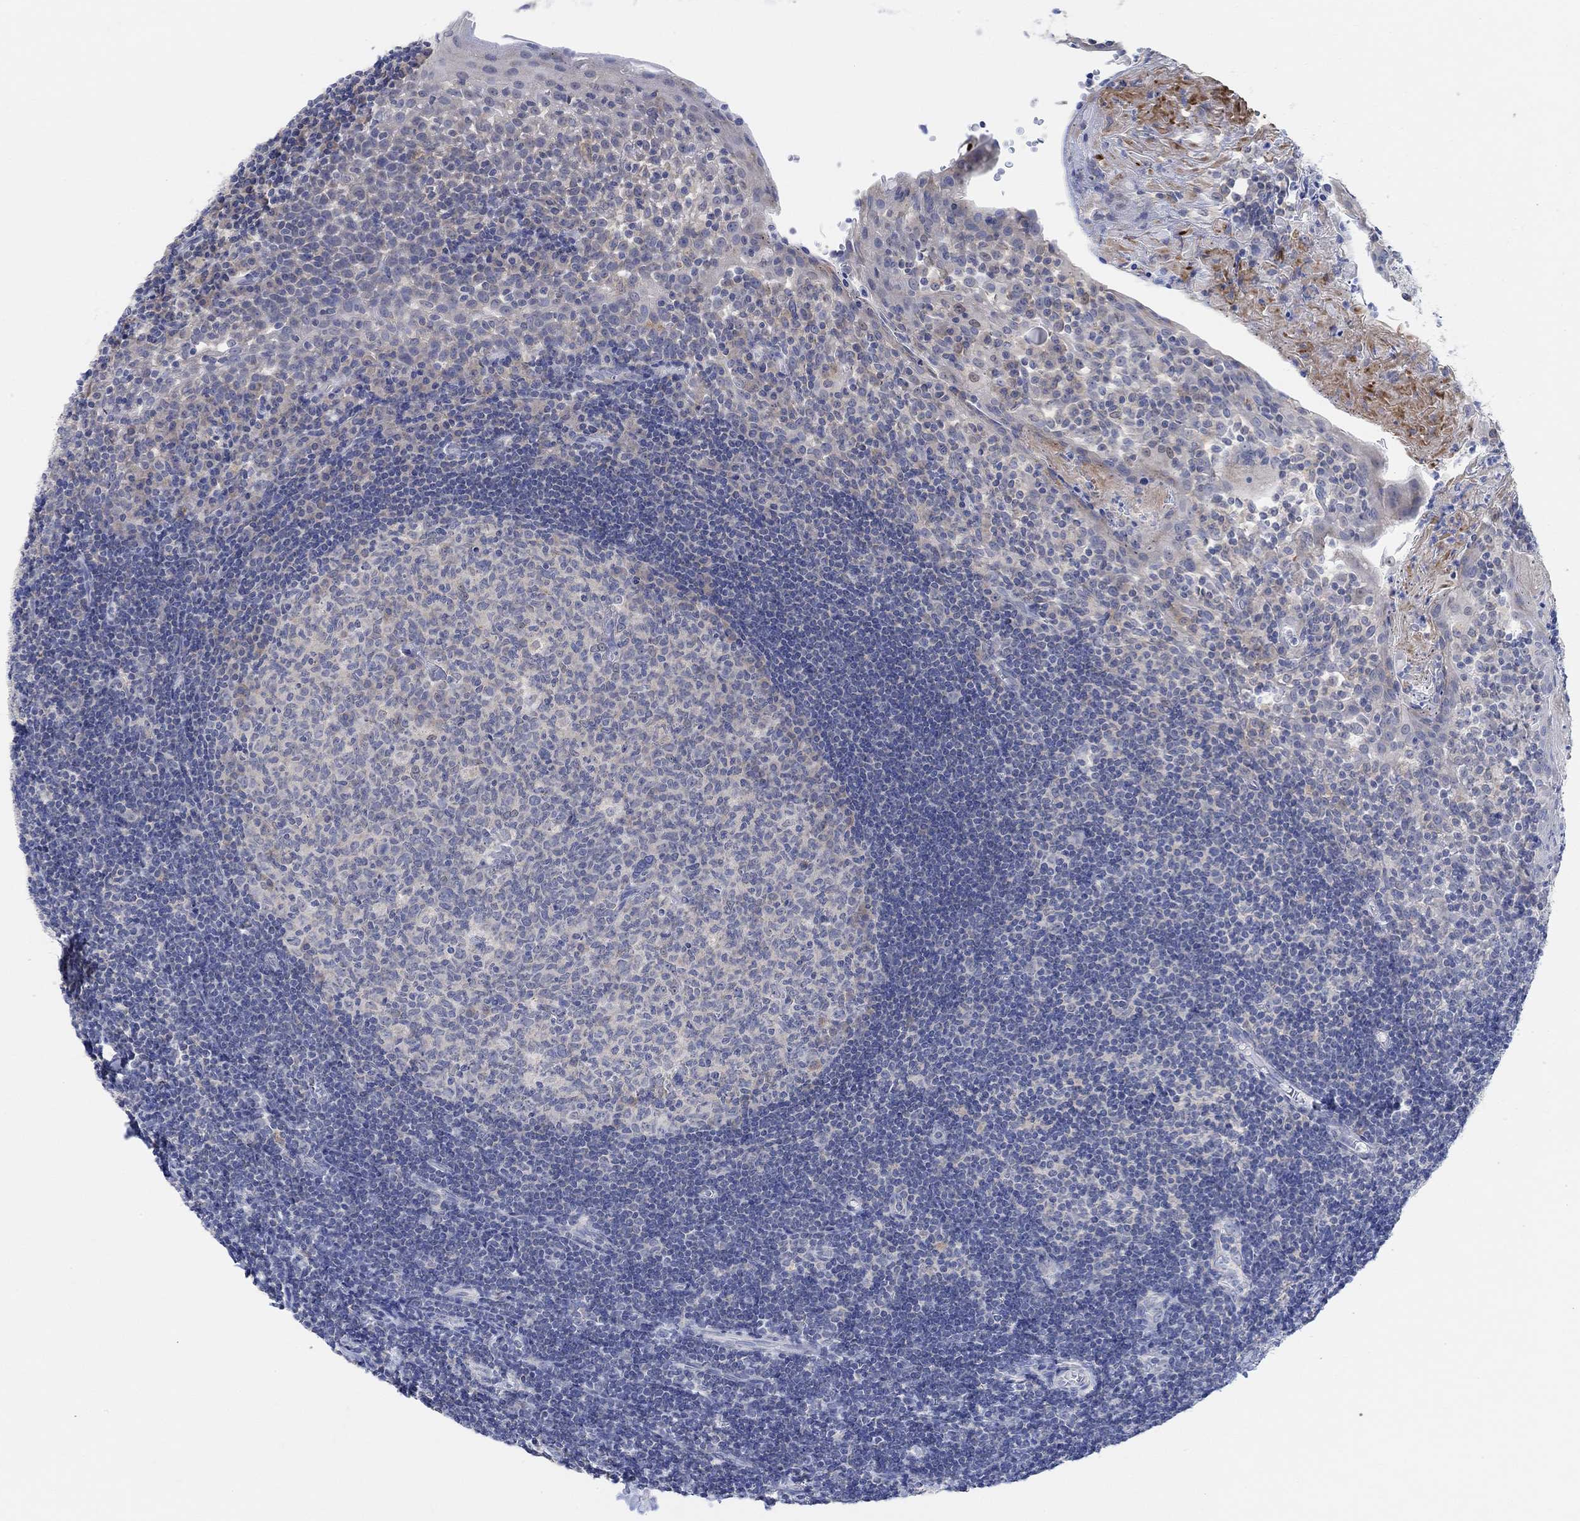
{"staining": {"intensity": "negative", "quantity": "none", "location": "none"}, "tissue": "tonsil", "cell_type": "Germinal center cells", "image_type": "normal", "snomed": [{"axis": "morphology", "description": "Normal tissue, NOS"}, {"axis": "topography", "description": "Tonsil"}], "caption": "High magnification brightfield microscopy of benign tonsil stained with DAB (brown) and counterstained with hematoxylin (blue): germinal center cells show no significant positivity. (Brightfield microscopy of DAB (3,3'-diaminobenzidine) IHC at high magnification).", "gene": "RIMS1", "patient": {"sex": "female", "age": 13}}